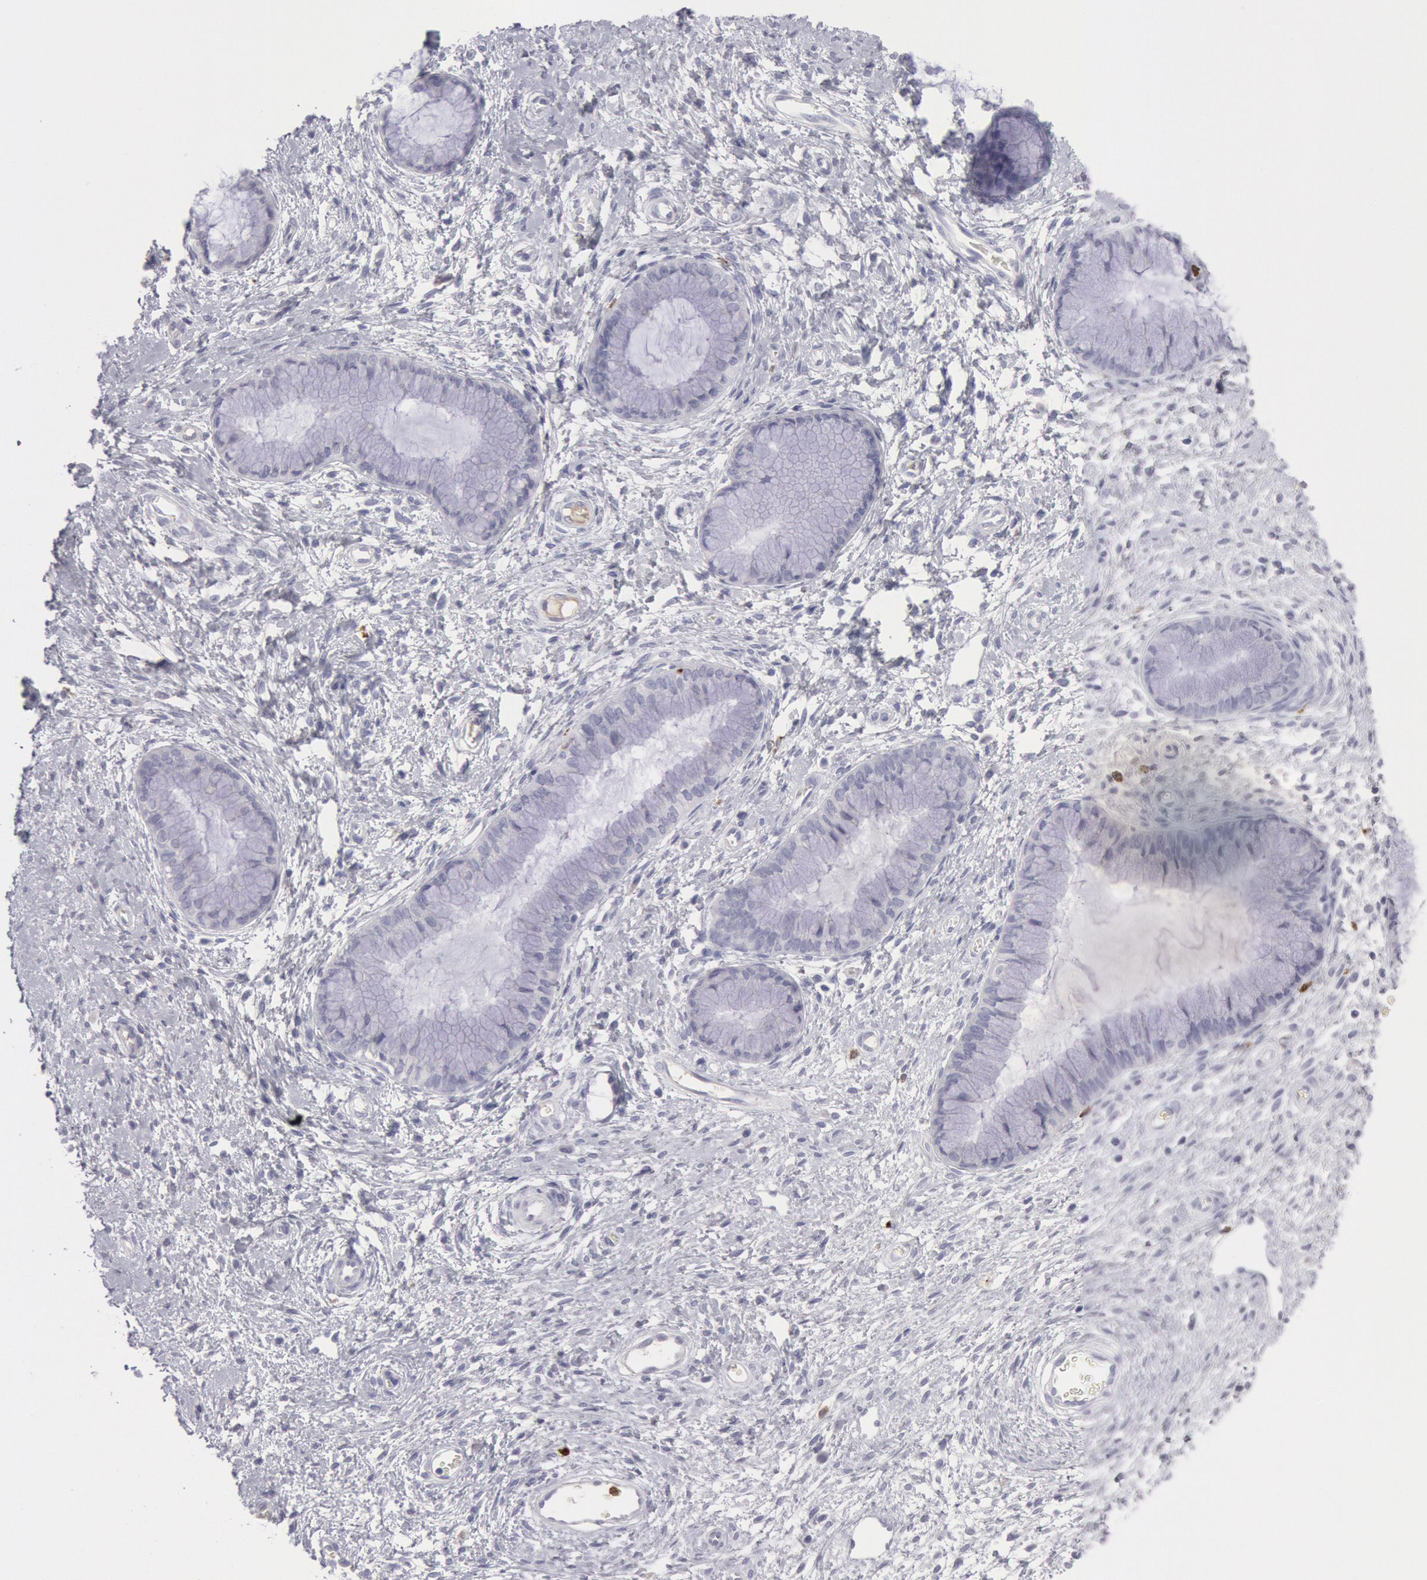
{"staining": {"intensity": "negative", "quantity": "none", "location": "none"}, "tissue": "cervix", "cell_type": "Glandular cells", "image_type": "normal", "snomed": [{"axis": "morphology", "description": "Normal tissue, NOS"}, {"axis": "topography", "description": "Cervix"}], "caption": "DAB immunohistochemical staining of benign human cervix shows no significant expression in glandular cells. (DAB immunohistochemistry with hematoxylin counter stain).", "gene": "FCN1", "patient": {"sex": "female", "age": 27}}